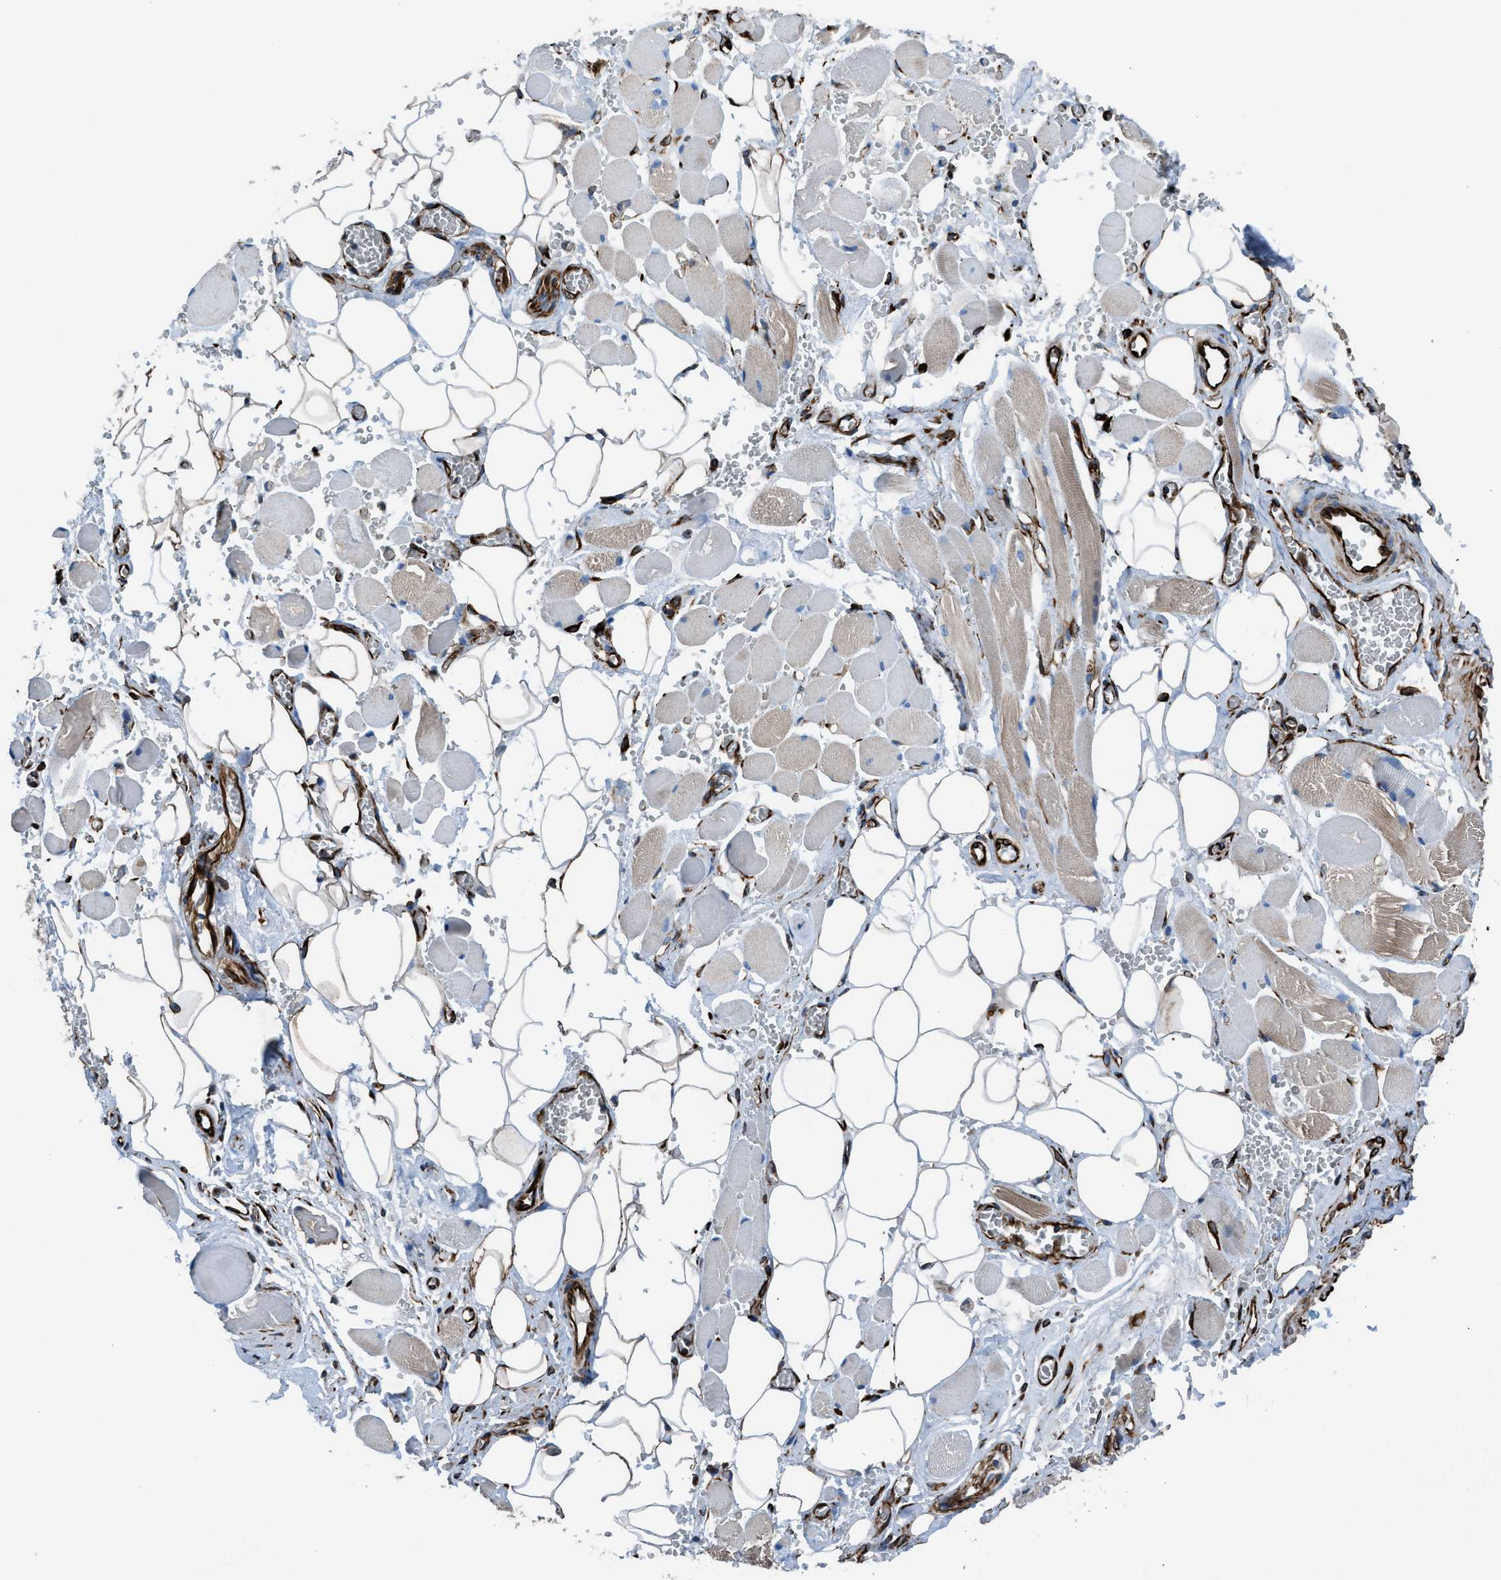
{"staining": {"intensity": "strong", "quantity": "25%-75%", "location": "cytoplasmic/membranous"}, "tissue": "adipose tissue", "cell_type": "Adipocytes", "image_type": "normal", "snomed": [{"axis": "morphology", "description": "Squamous cell carcinoma, NOS"}, {"axis": "topography", "description": "Oral tissue"}, {"axis": "topography", "description": "Head-Neck"}], "caption": "An immunohistochemistry micrograph of unremarkable tissue is shown. Protein staining in brown highlights strong cytoplasmic/membranous positivity in adipose tissue within adipocytes. (IHC, brightfield microscopy, high magnification).", "gene": "CABP7", "patient": {"sex": "female", "age": 50}}